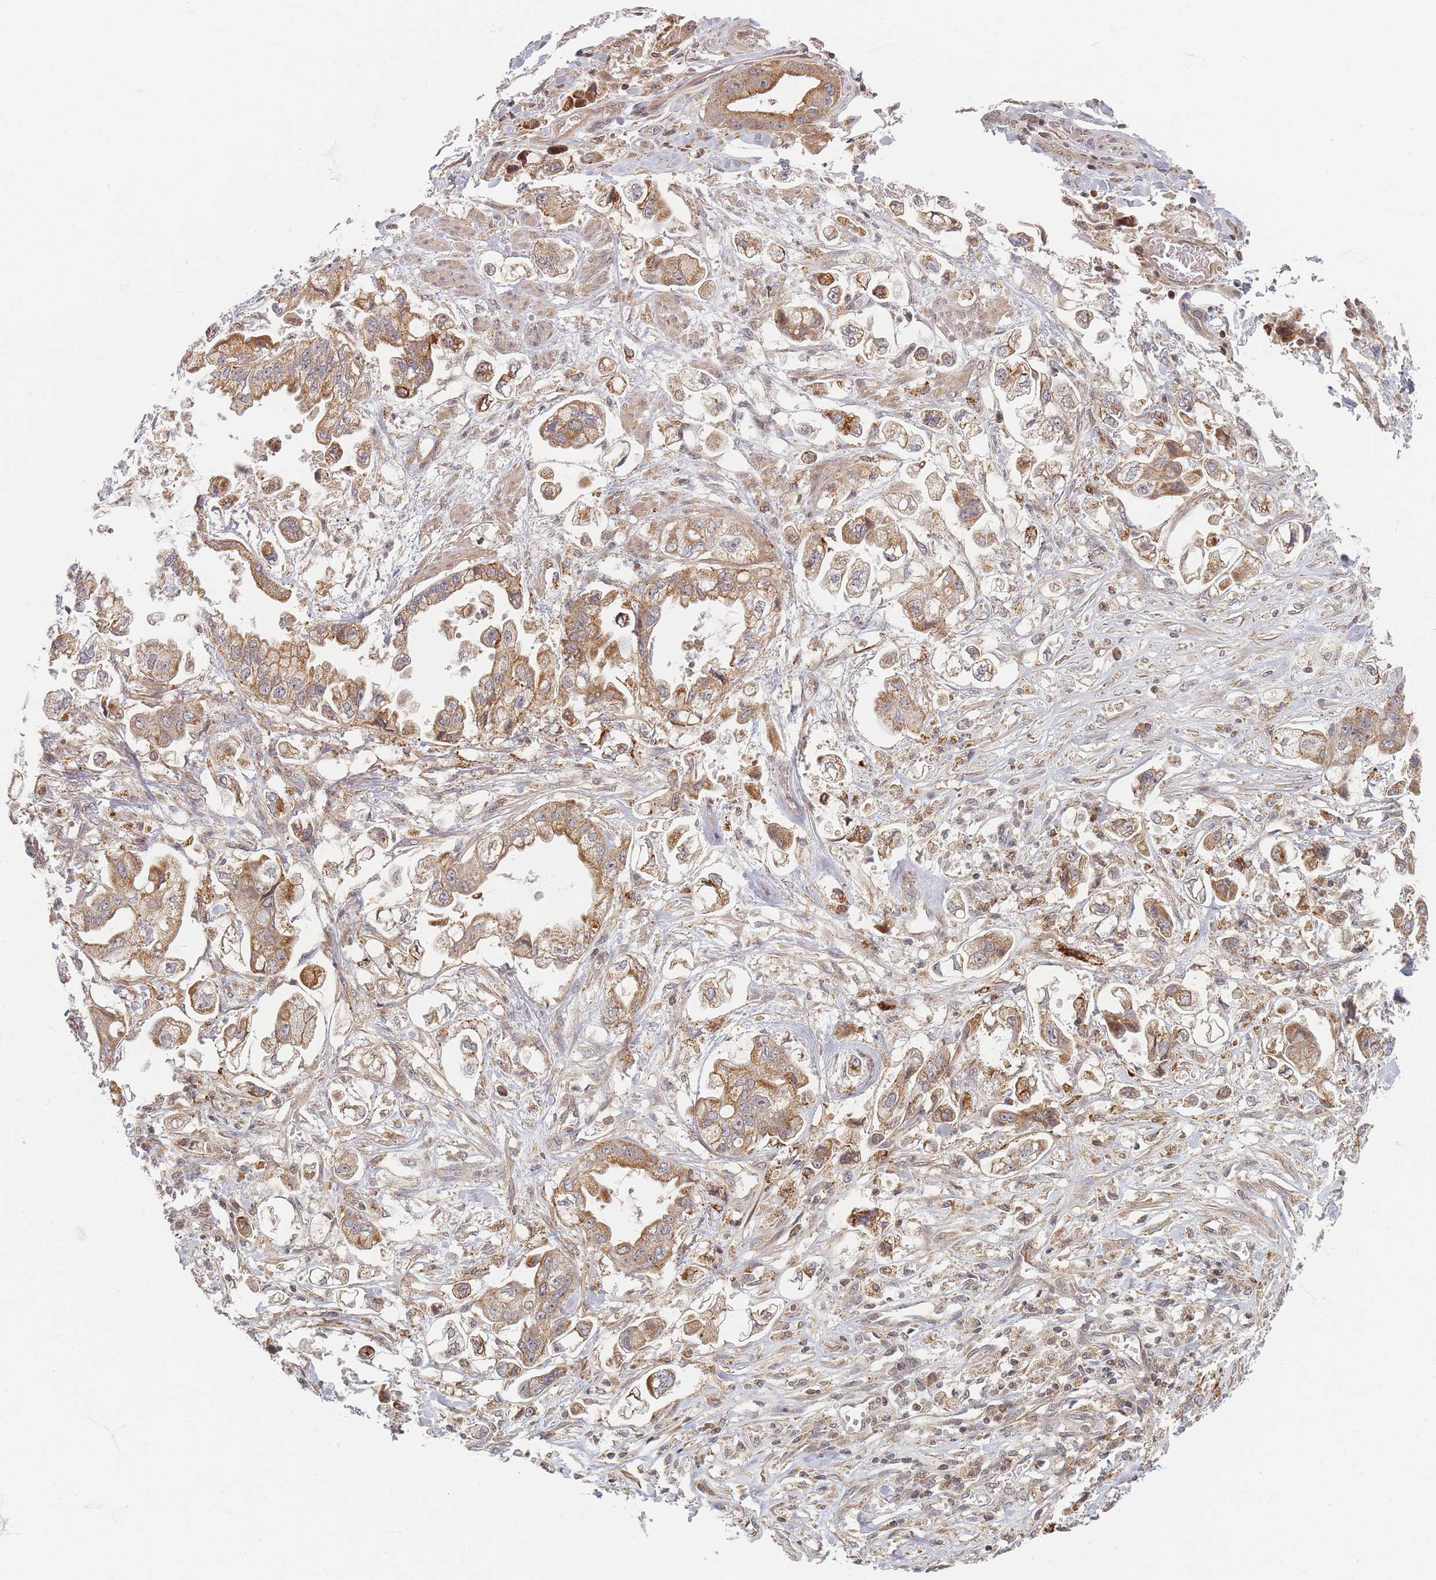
{"staining": {"intensity": "moderate", "quantity": ">75%", "location": "cytoplasmic/membranous"}, "tissue": "stomach cancer", "cell_type": "Tumor cells", "image_type": "cancer", "snomed": [{"axis": "morphology", "description": "Adenocarcinoma, NOS"}, {"axis": "topography", "description": "Stomach"}], "caption": "Stomach cancer stained for a protein shows moderate cytoplasmic/membranous positivity in tumor cells.", "gene": "RADX", "patient": {"sex": "male", "age": 62}}